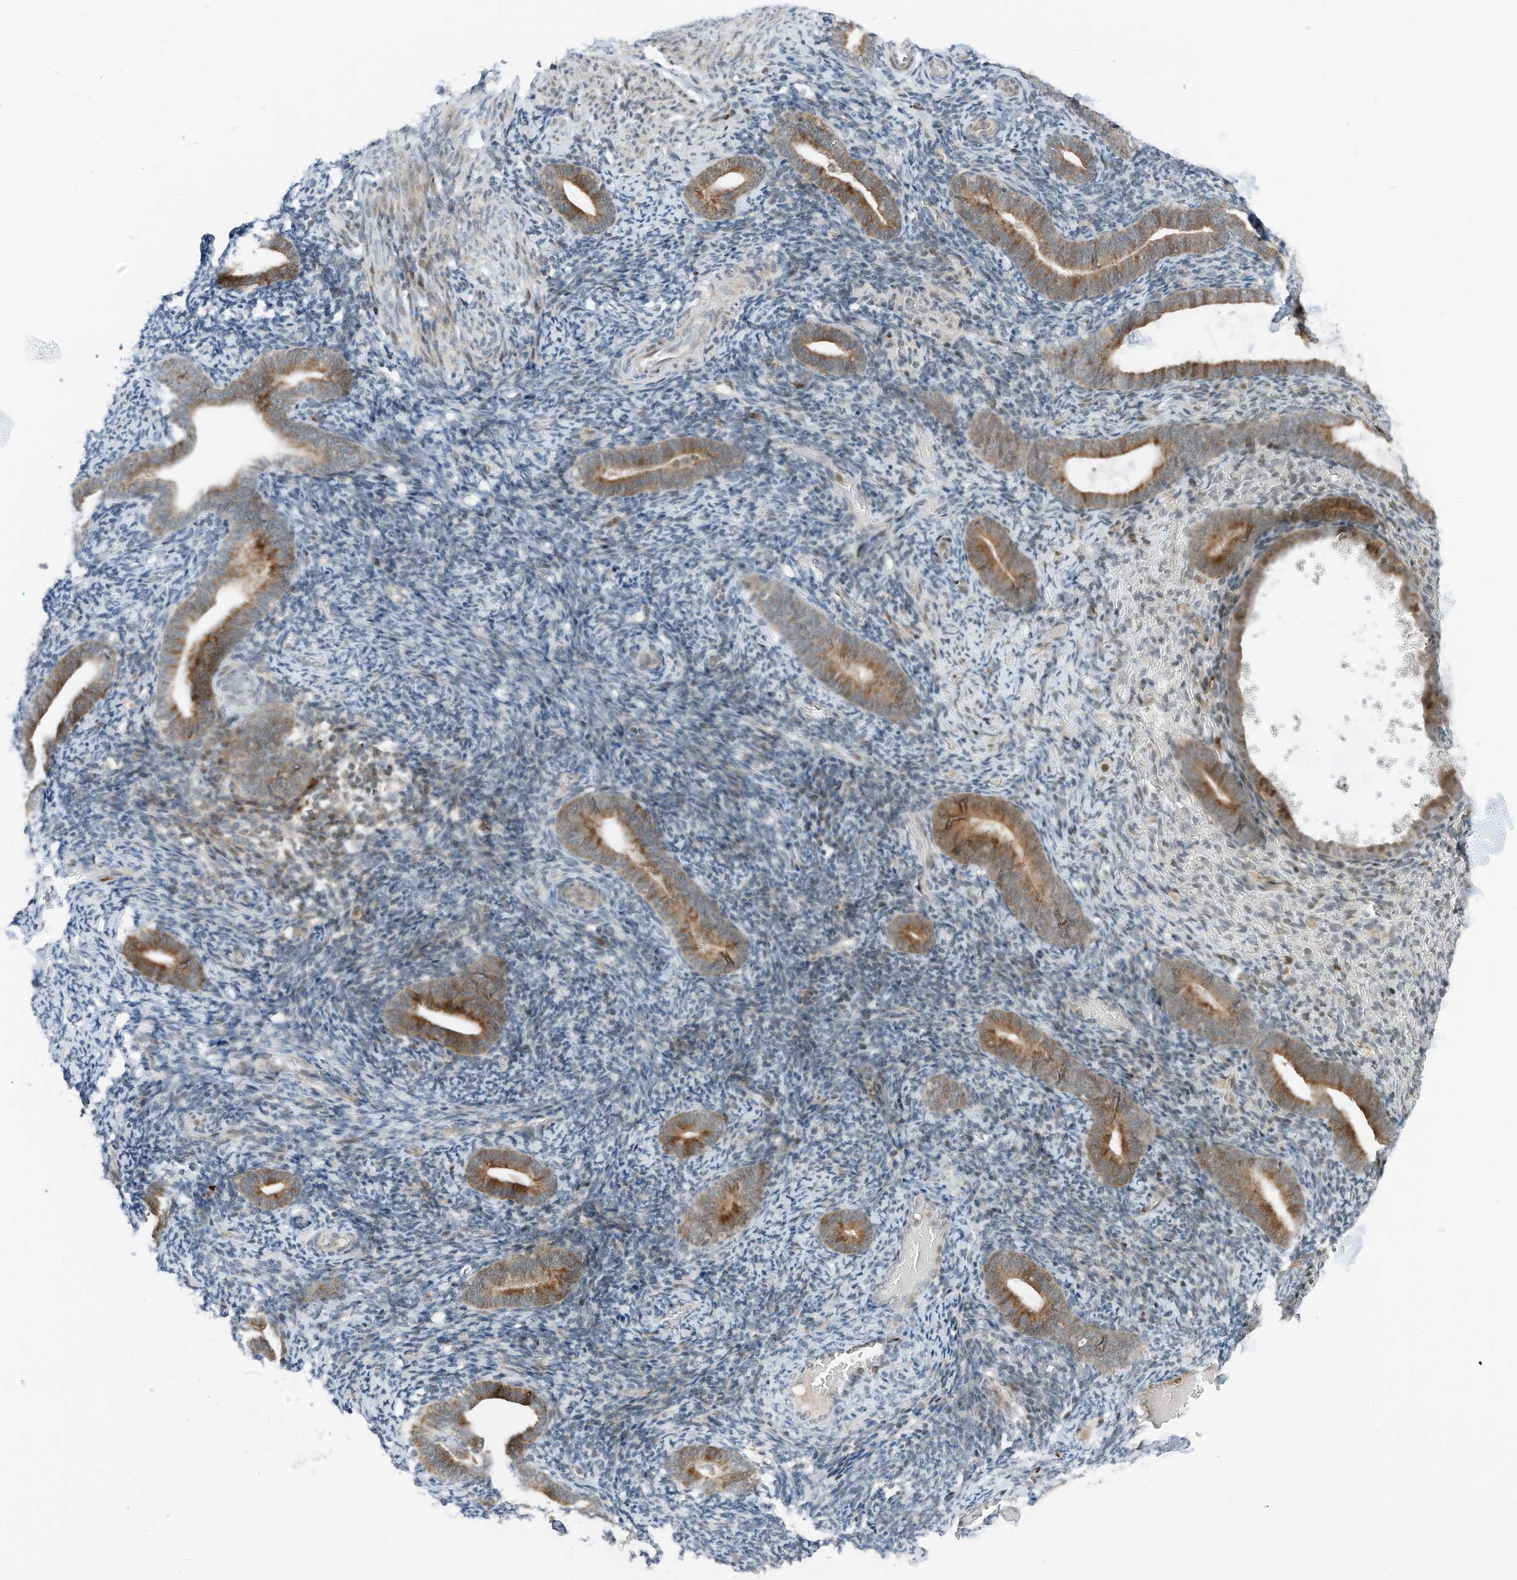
{"staining": {"intensity": "moderate", "quantity": "25%-75%", "location": "cytoplasmic/membranous"}, "tissue": "endometrium", "cell_type": "Cells in endometrial stroma", "image_type": "normal", "snomed": [{"axis": "morphology", "description": "Normal tissue, NOS"}, {"axis": "topography", "description": "Endometrium"}], "caption": "Immunohistochemistry (DAB) staining of benign human endometrium demonstrates moderate cytoplasmic/membranous protein expression in about 25%-75% of cells in endometrial stroma.", "gene": "RMND1", "patient": {"sex": "female", "age": 51}}